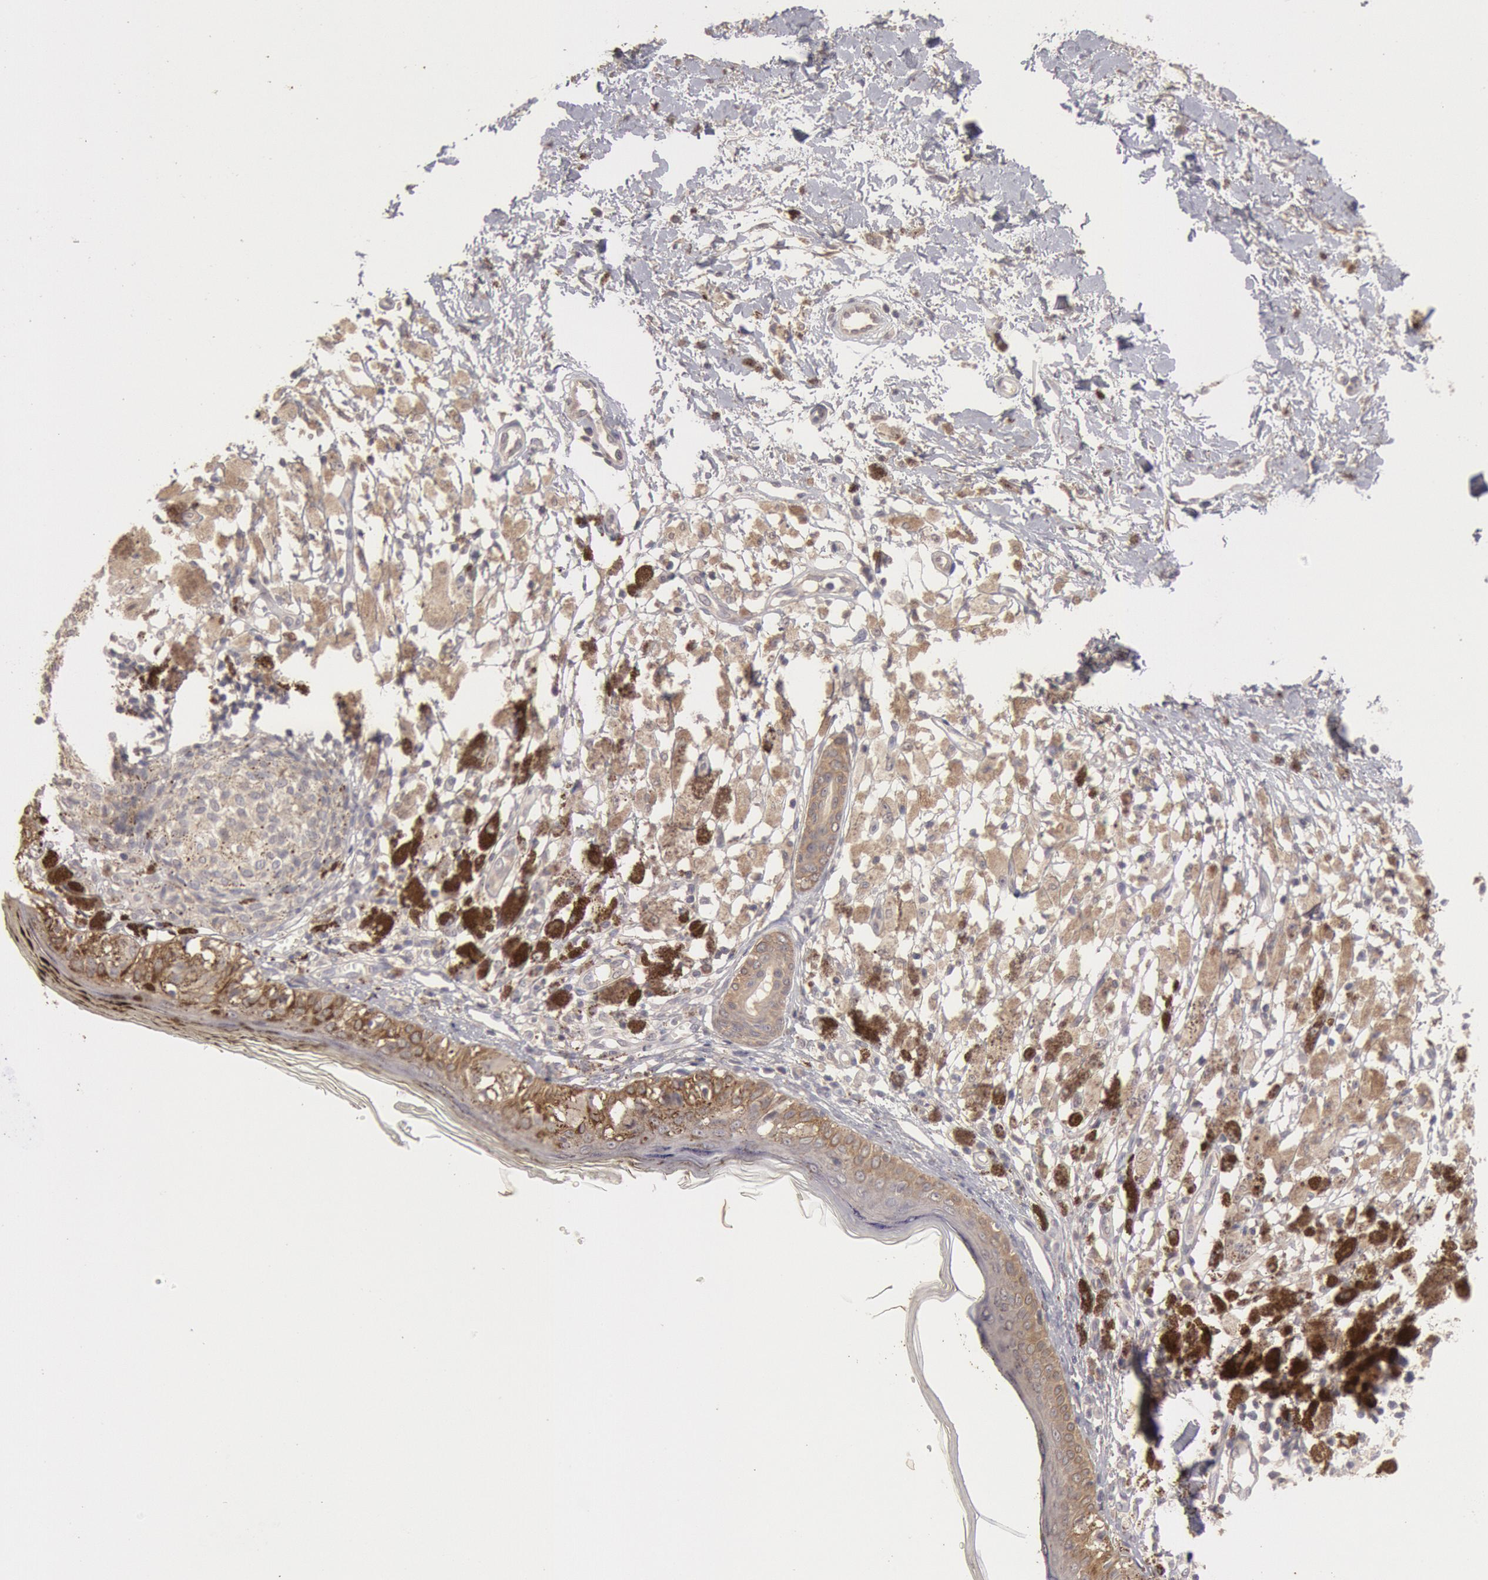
{"staining": {"intensity": "negative", "quantity": "none", "location": "none"}, "tissue": "melanoma", "cell_type": "Tumor cells", "image_type": "cancer", "snomed": [{"axis": "morphology", "description": "Malignant melanoma, NOS"}, {"axis": "topography", "description": "Skin"}], "caption": "Immunohistochemistry histopathology image of neoplastic tissue: melanoma stained with DAB exhibits no significant protein expression in tumor cells.", "gene": "ZFP36L1", "patient": {"sex": "male", "age": 88}}